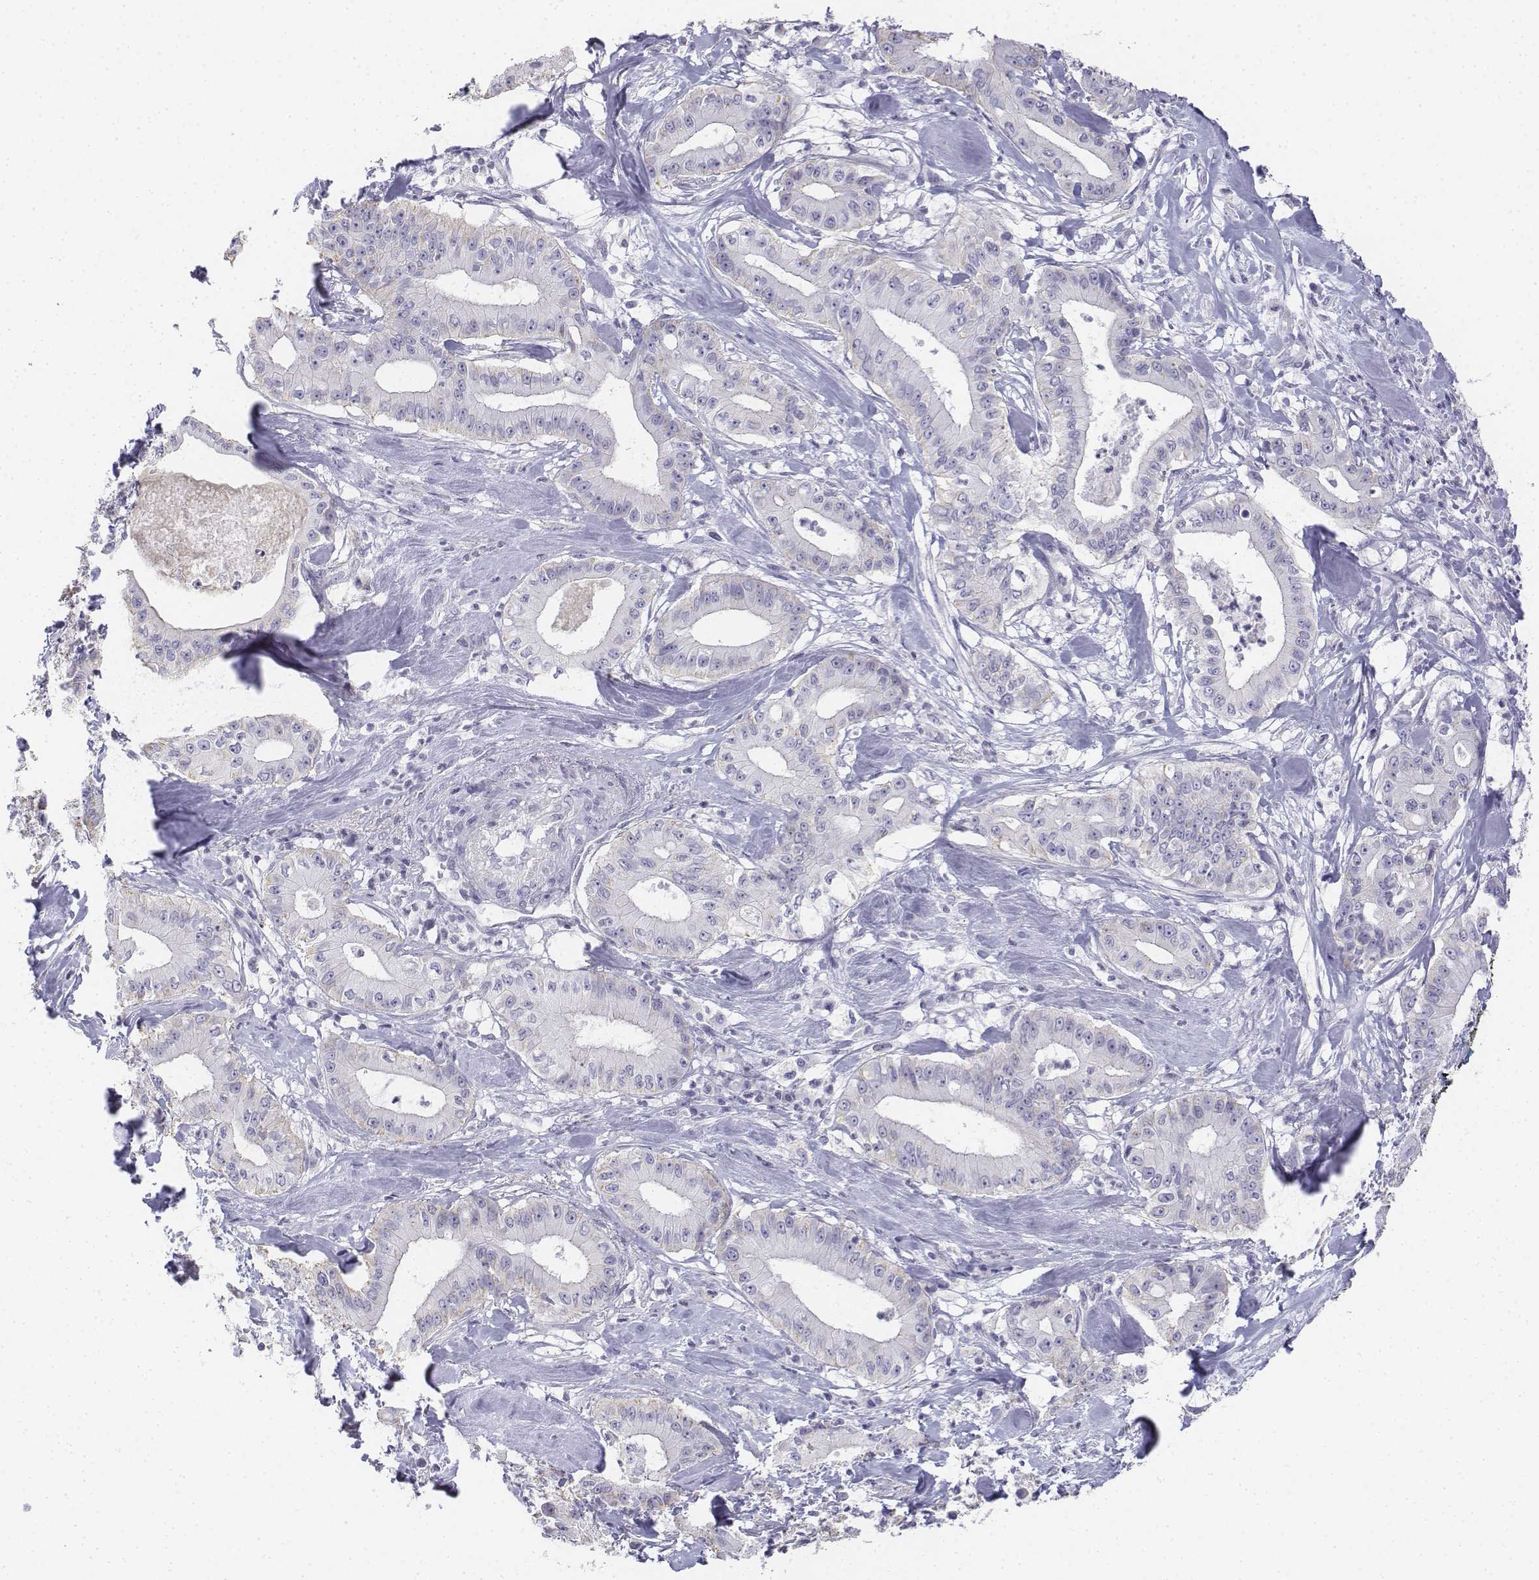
{"staining": {"intensity": "negative", "quantity": "none", "location": "none"}, "tissue": "pancreatic cancer", "cell_type": "Tumor cells", "image_type": "cancer", "snomed": [{"axis": "morphology", "description": "Adenocarcinoma, NOS"}, {"axis": "topography", "description": "Pancreas"}], "caption": "There is no significant positivity in tumor cells of pancreatic adenocarcinoma.", "gene": "LGSN", "patient": {"sex": "male", "age": 71}}